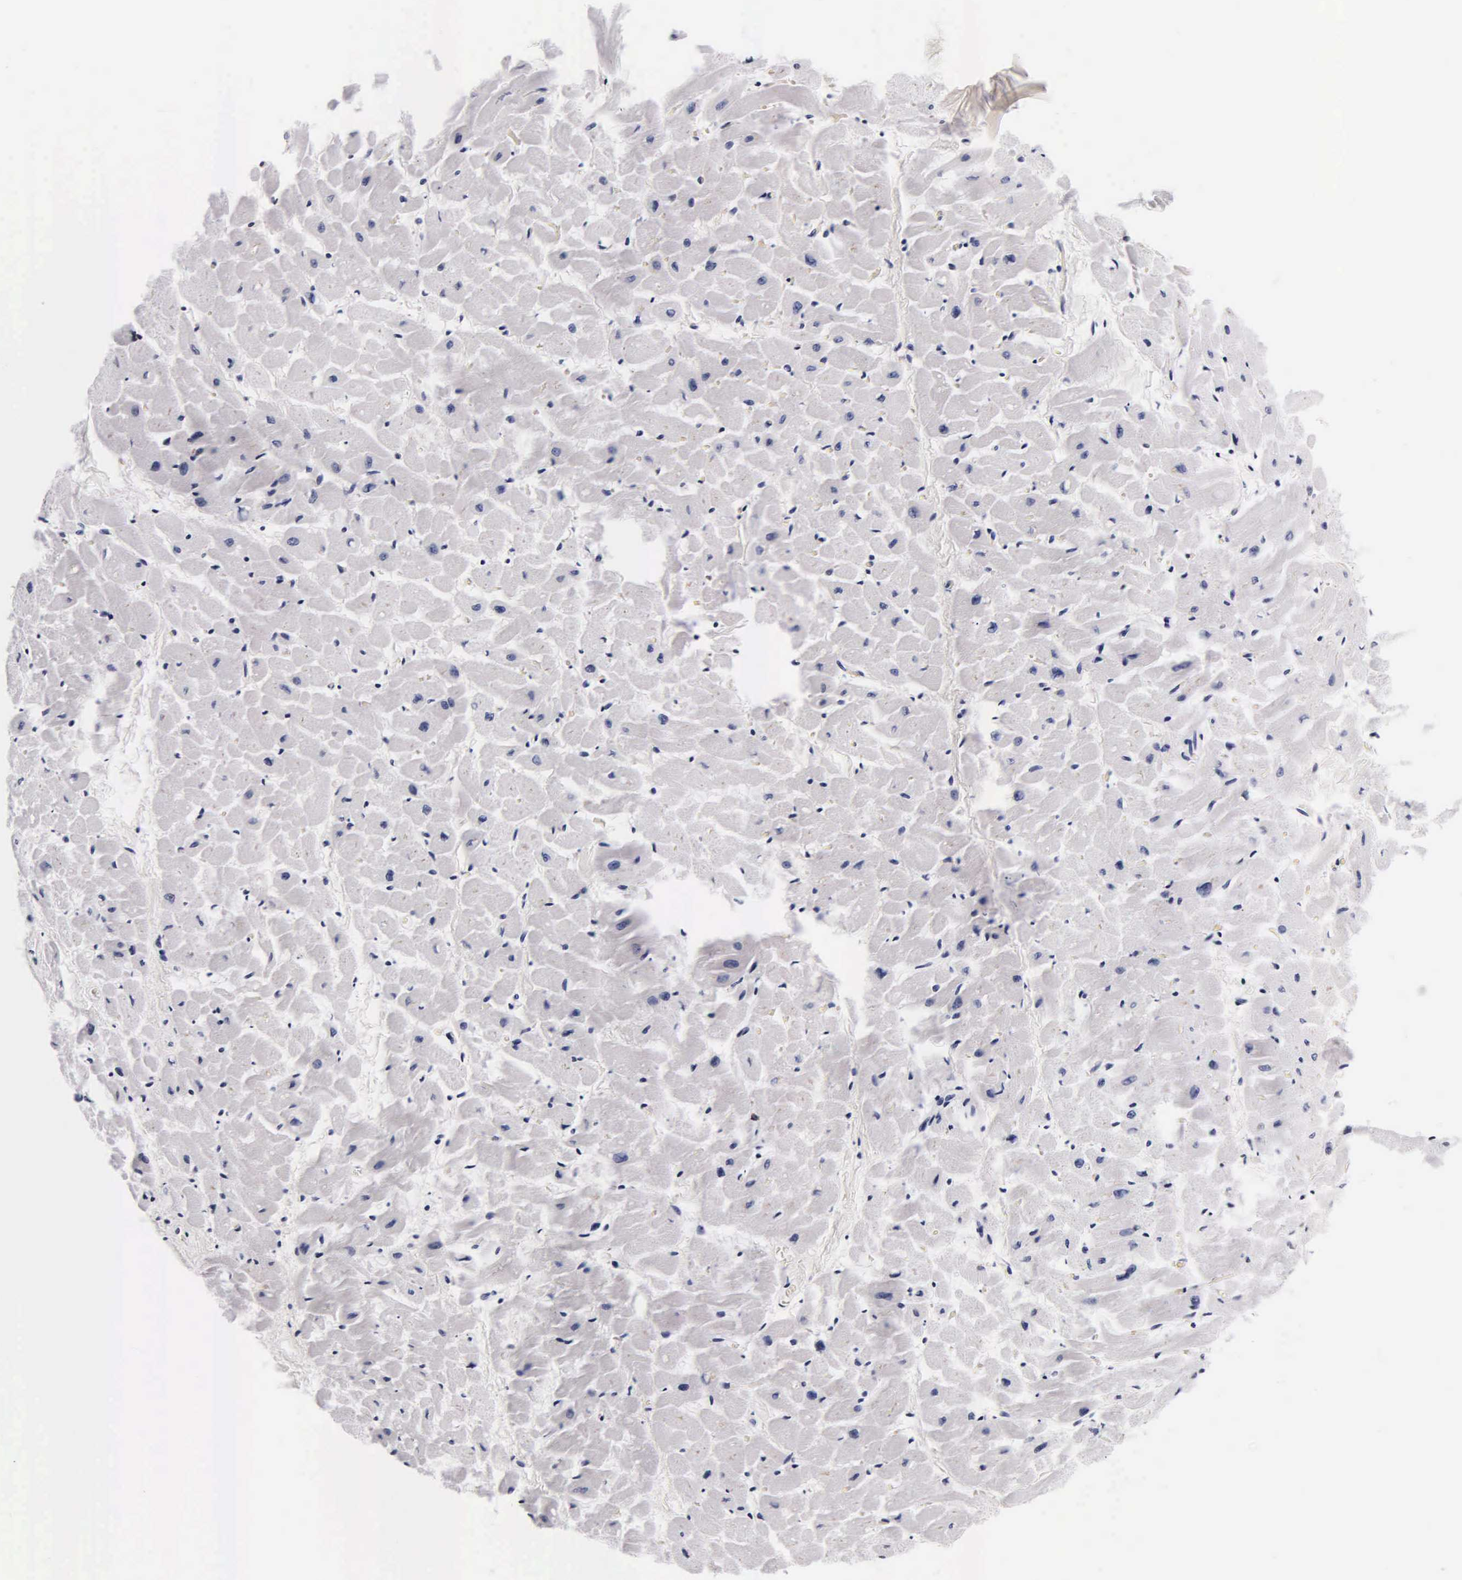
{"staining": {"intensity": "negative", "quantity": "none", "location": "none"}, "tissue": "heart muscle", "cell_type": "Cardiomyocytes", "image_type": "normal", "snomed": [{"axis": "morphology", "description": "Normal tissue, NOS"}, {"axis": "topography", "description": "Heart"}], "caption": "A photomicrograph of heart muscle stained for a protein reveals no brown staining in cardiomyocytes. The staining was performed using DAB (3,3'-diaminobenzidine) to visualize the protein expression in brown, while the nuclei were stained in blue with hematoxylin (Magnification: 20x).", "gene": "CGB3", "patient": {"sex": "male", "age": 45}}